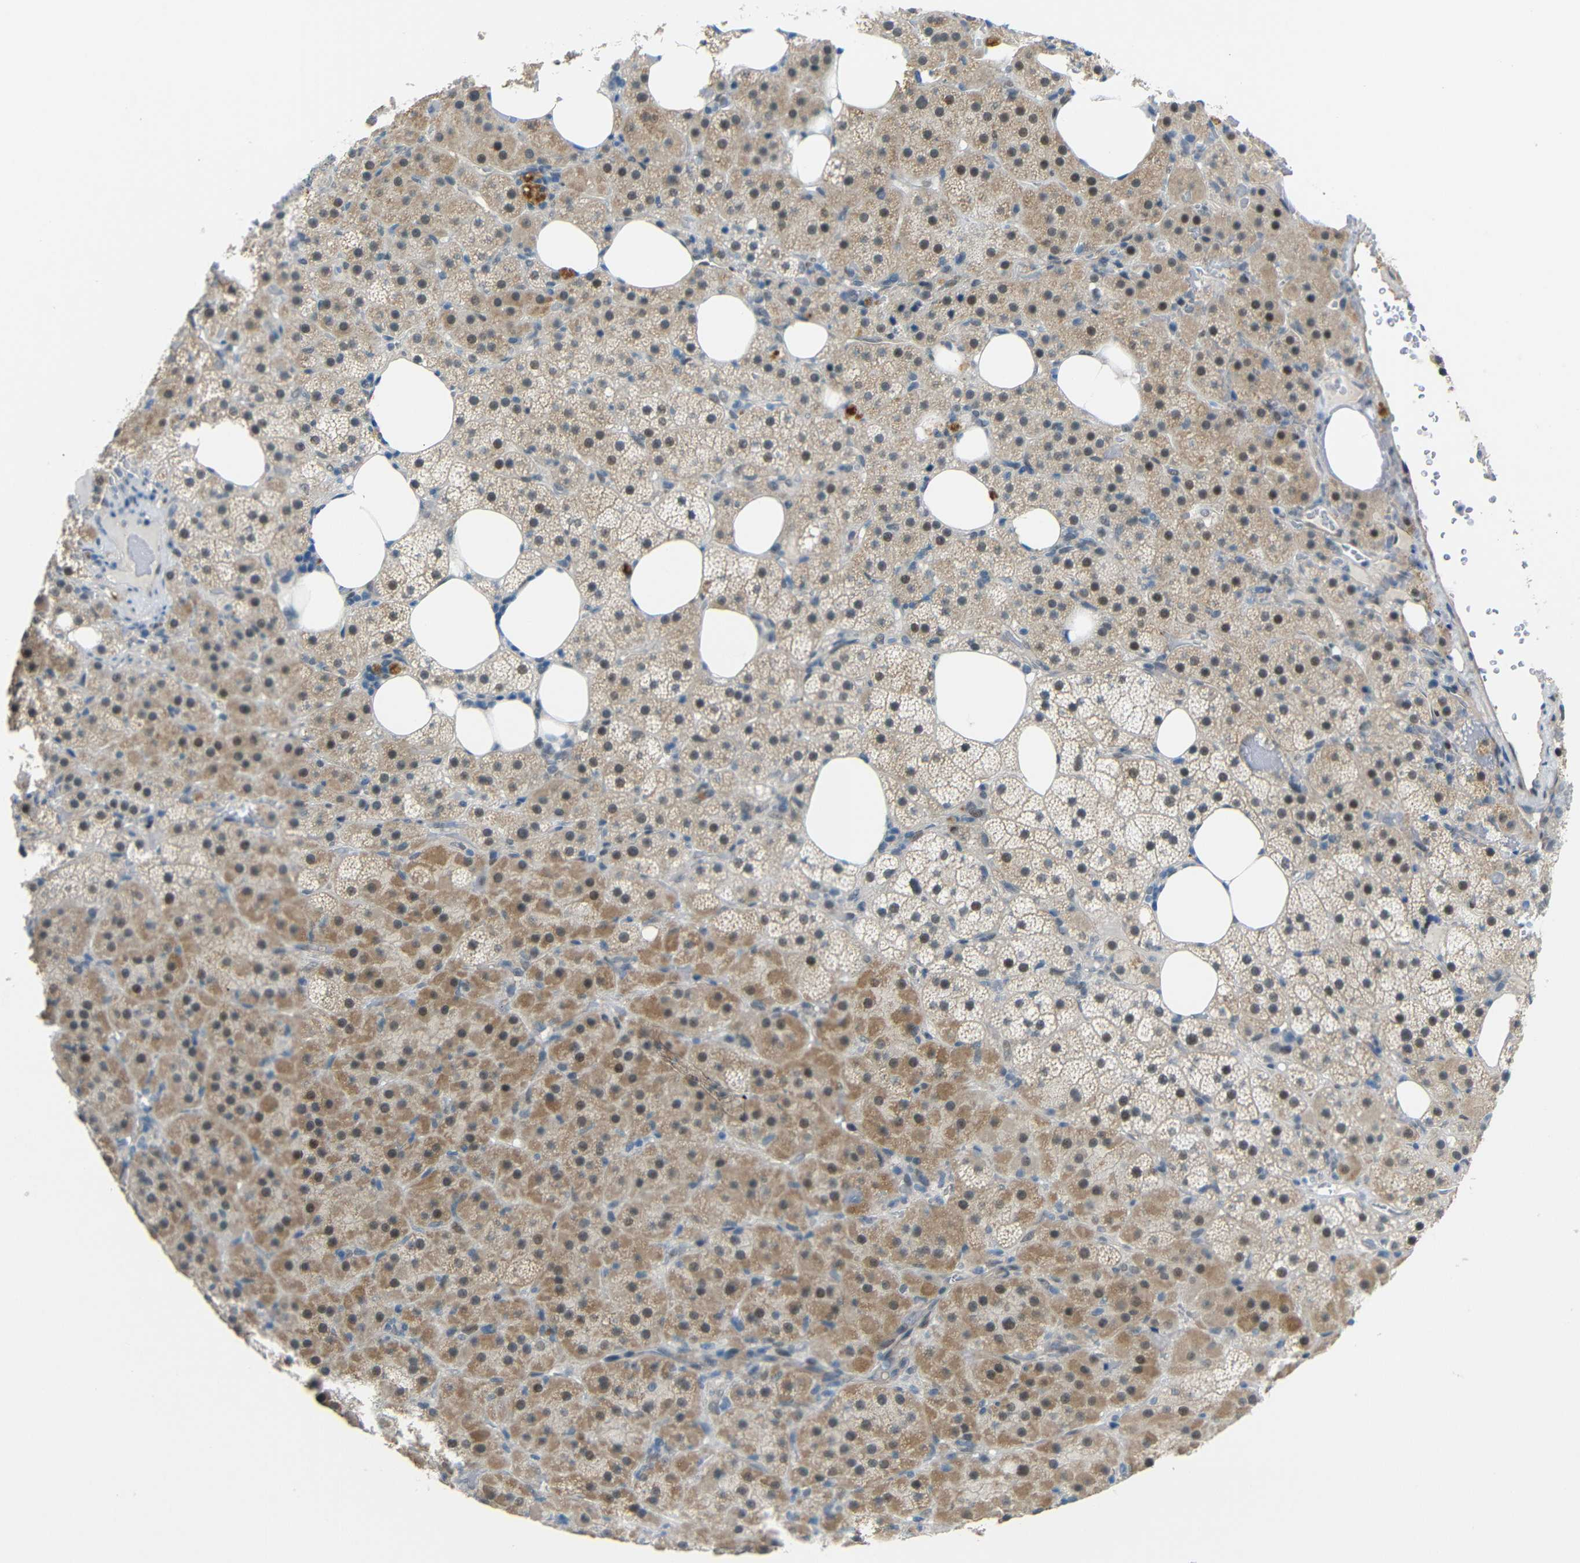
{"staining": {"intensity": "moderate", "quantity": "25%-75%", "location": "cytoplasmic/membranous,nuclear"}, "tissue": "adrenal gland", "cell_type": "Glandular cells", "image_type": "normal", "snomed": [{"axis": "morphology", "description": "Normal tissue, NOS"}, {"axis": "topography", "description": "Adrenal gland"}], "caption": "Immunohistochemistry (IHC) staining of normal adrenal gland, which demonstrates medium levels of moderate cytoplasmic/membranous,nuclear expression in approximately 25%-75% of glandular cells indicating moderate cytoplasmic/membranous,nuclear protein positivity. The staining was performed using DAB (3,3'-diaminobenzidine) (brown) for protein detection and nuclei were counterstained in hematoxylin (blue).", "gene": "GPR158", "patient": {"sex": "female", "age": 59}}